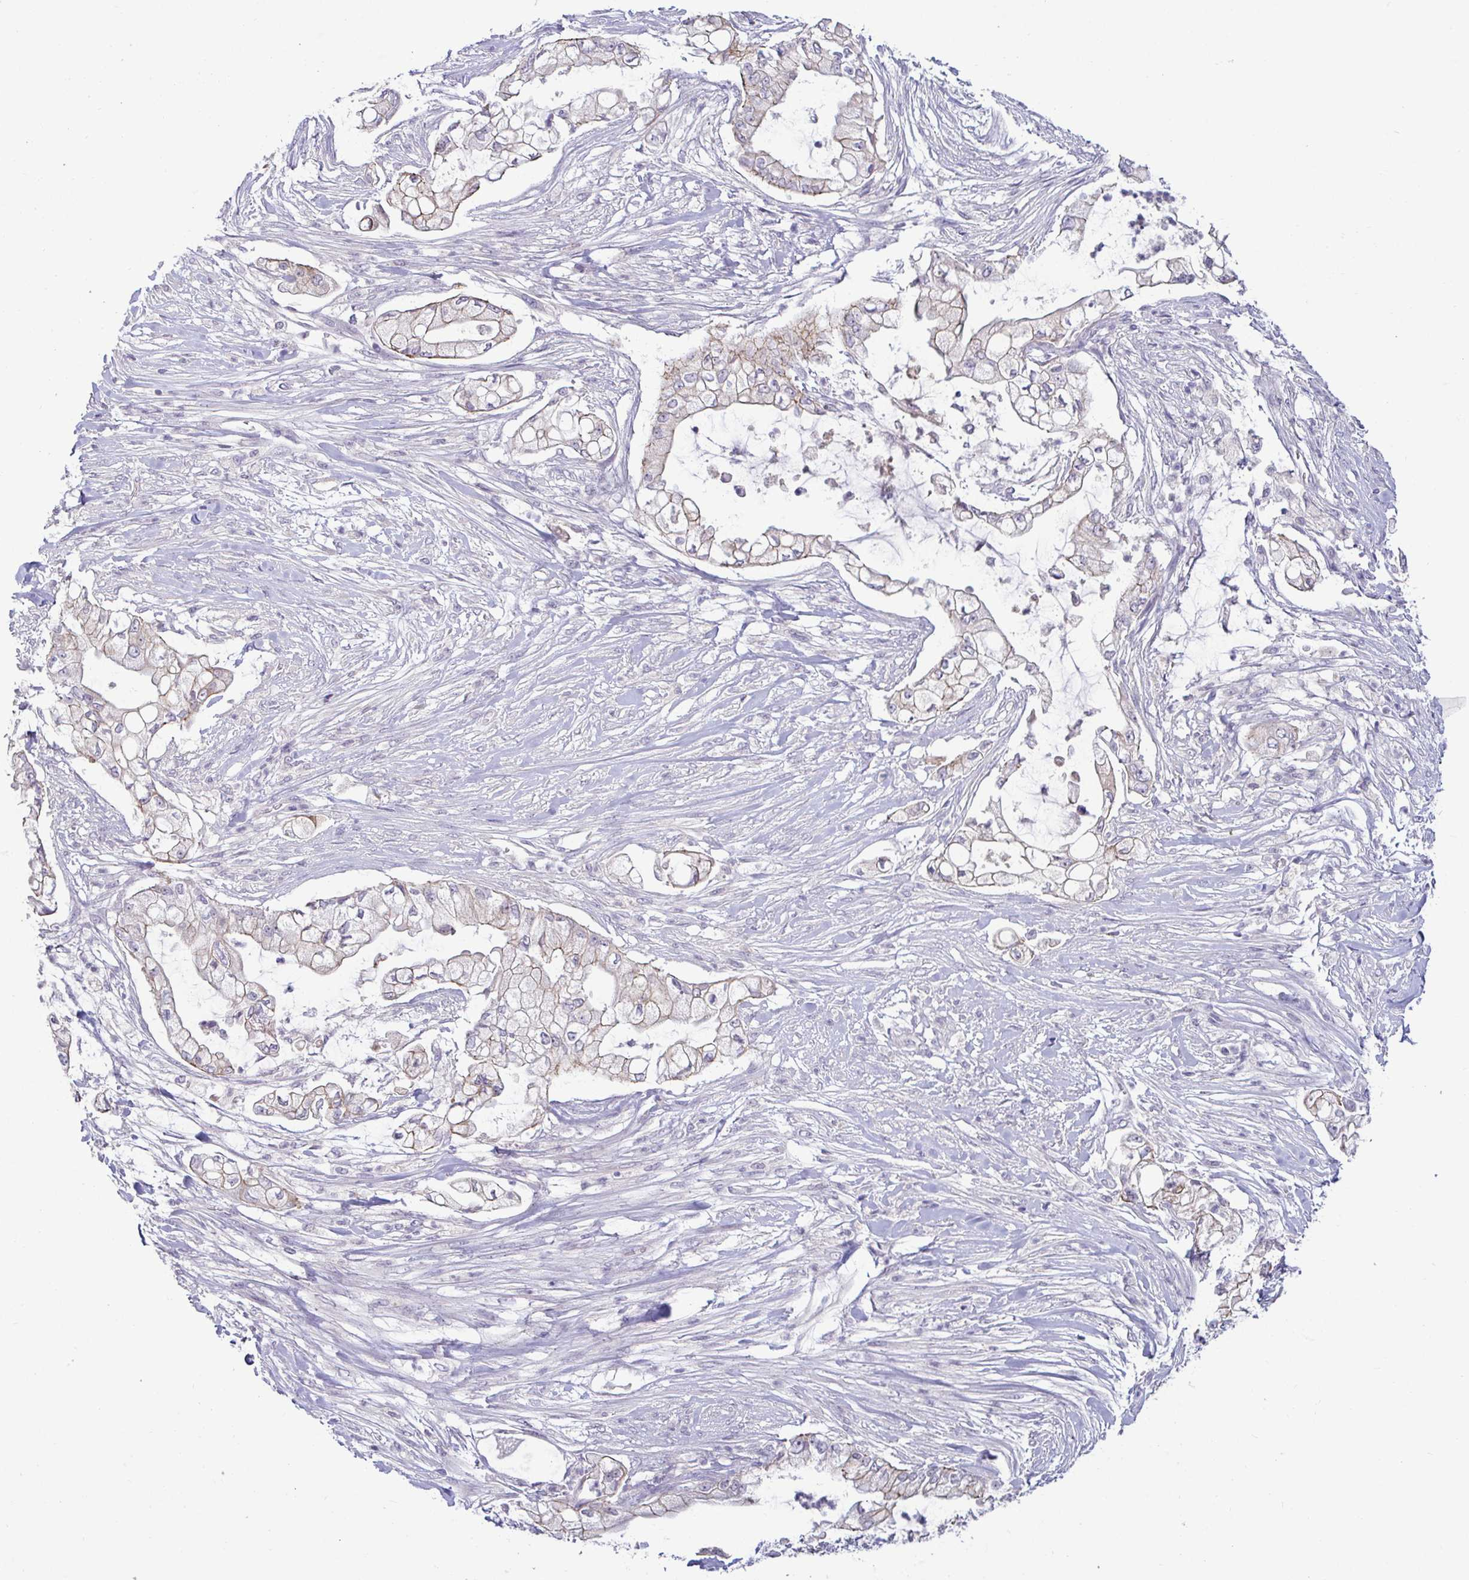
{"staining": {"intensity": "moderate", "quantity": "25%-75%", "location": "cytoplasmic/membranous"}, "tissue": "pancreatic cancer", "cell_type": "Tumor cells", "image_type": "cancer", "snomed": [{"axis": "morphology", "description": "Adenocarcinoma, NOS"}, {"axis": "topography", "description": "Pancreas"}], "caption": "A micrograph of human pancreatic cancer (adenocarcinoma) stained for a protein displays moderate cytoplasmic/membranous brown staining in tumor cells.", "gene": "GSTM1", "patient": {"sex": "female", "age": 69}}